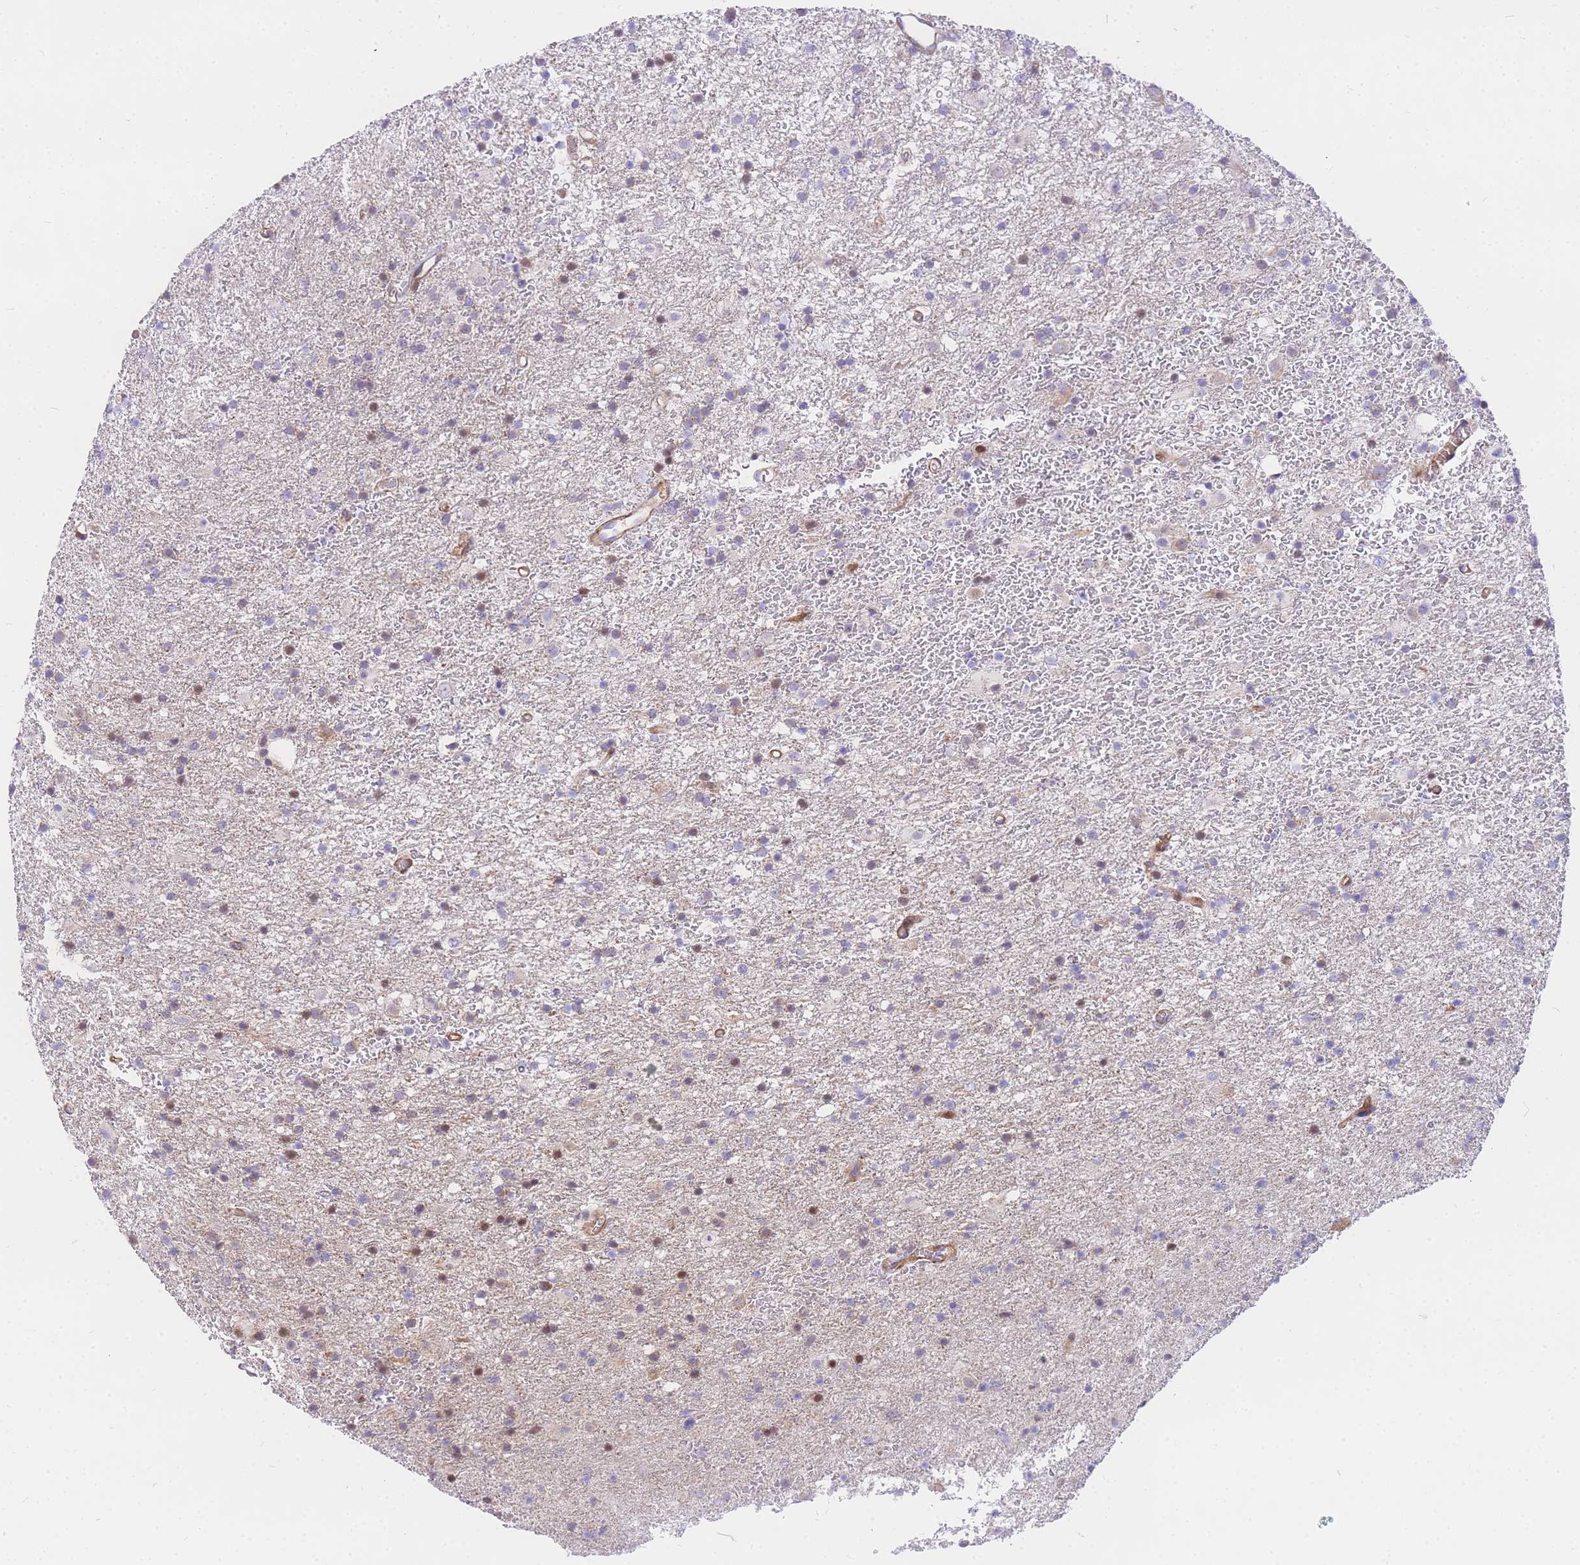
{"staining": {"intensity": "negative", "quantity": "none", "location": "none"}, "tissue": "glioma", "cell_type": "Tumor cells", "image_type": "cancer", "snomed": [{"axis": "morphology", "description": "Glioma, malignant, Low grade"}, {"axis": "topography", "description": "Brain"}], "caption": "The image reveals no significant staining in tumor cells of malignant glioma (low-grade).", "gene": "S100PBP", "patient": {"sex": "male", "age": 65}}